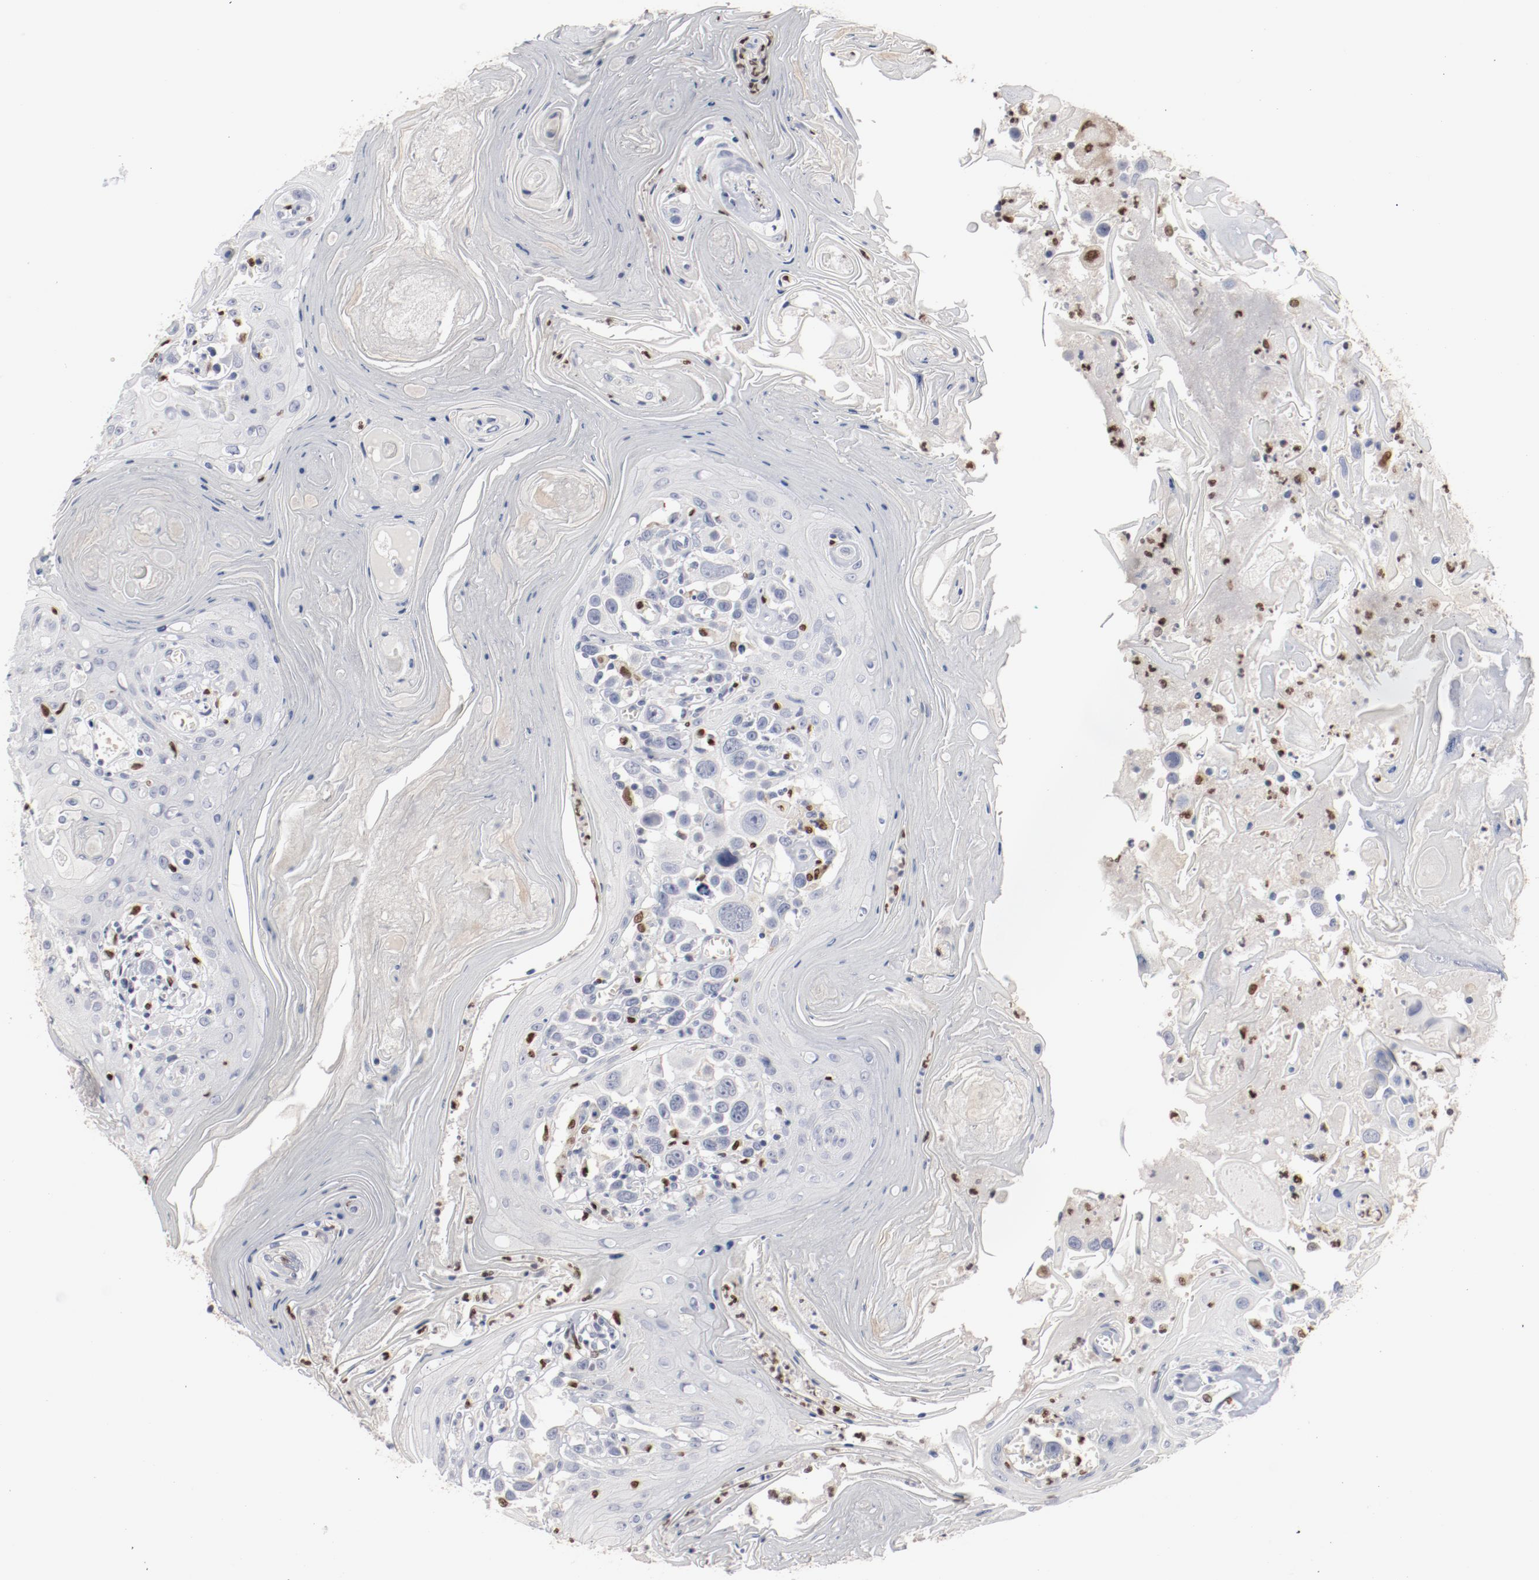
{"staining": {"intensity": "negative", "quantity": "none", "location": "none"}, "tissue": "head and neck cancer", "cell_type": "Tumor cells", "image_type": "cancer", "snomed": [{"axis": "morphology", "description": "Squamous cell carcinoma, NOS"}, {"axis": "topography", "description": "Oral tissue"}, {"axis": "topography", "description": "Head-Neck"}], "caption": "This is an immunohistochemistry image of head and neck squamous cell carcinoma. There is no staining in tumor cells.", "gene": "SPI1", "patient": {"sex": "female", "age": 76}}